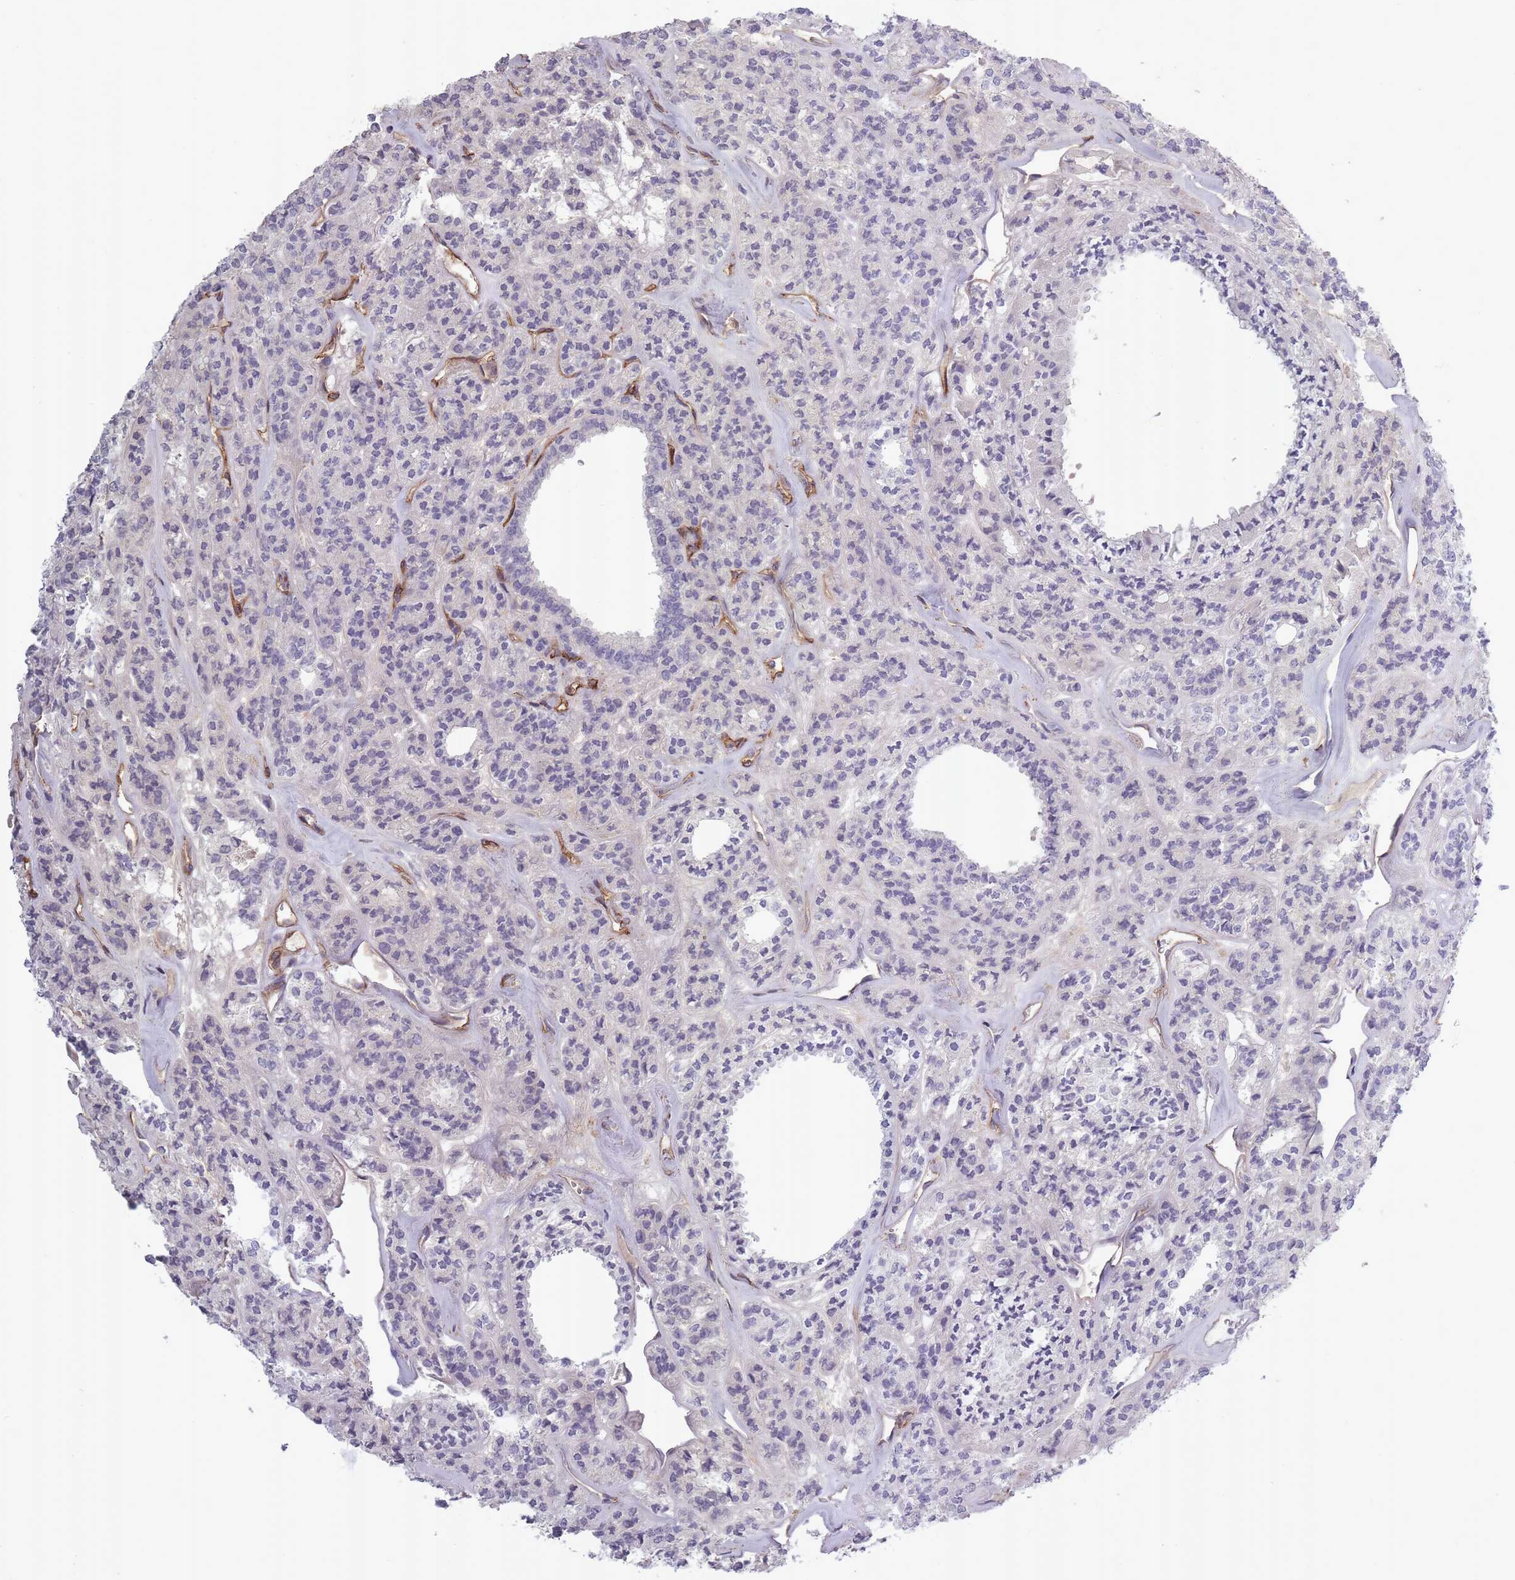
{"staining": {"intensity": "negative", "quantity": "none", "location": "none"}, "tissue": "thyroid cancer", "cell_type": "Tumor cells", "image_type": "cancer", "snomed": [{"axis": "morphology", "description": "Follicular adenoma carcinoma, NOS"}, {"axis": "topography", "description": "Thyroid gland"}], "caption": "High magnification brightfield microscopy of thyroid follicular adenoma carcinoma stained with DAB (brown) and counterstained with hematoxylin (blue): tumor cells show no significant expression.", "gene": "SLC8A2", "patient": {"sex": "female", "age": 63}}